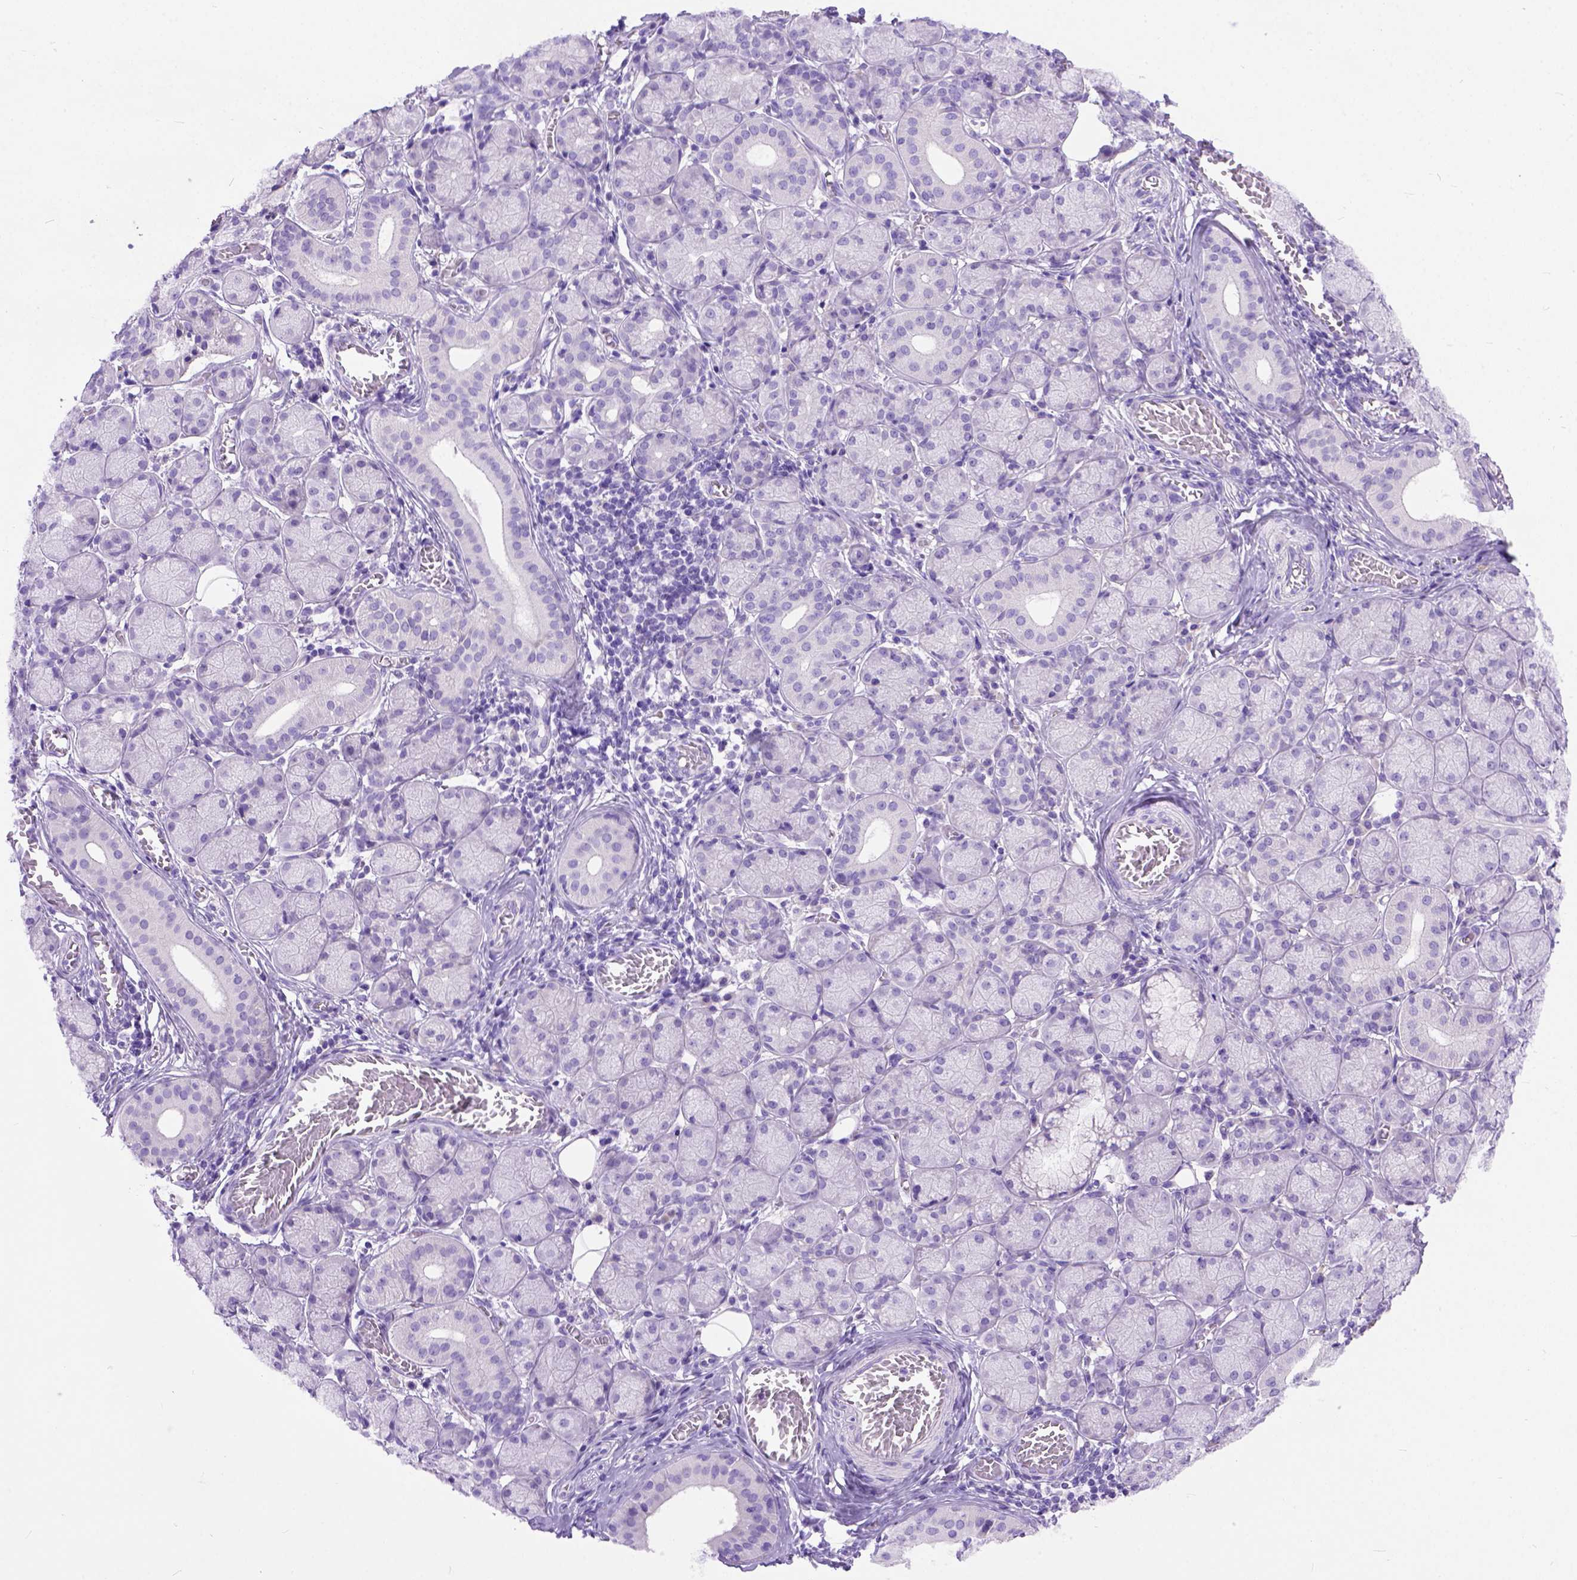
{"staining": {"intensity": "negative", "quantity": "none", "location": "none"}, "tissue": "salivary gland", "cell_type": "Glandular cells", "image_type": "normal", "snomed": [{"axis": "morphology", "description": "Normal tissue, NOS"}, {"axis": "topography", "description": "Salivary gland"}, {"axis": "topography", "description": "Peripheral nerve tissue"}], "caption": "Benign salivary gland was stained to show a protein in brown. There is no significant positivity in glandular cells.", "gene": "ODAD3", "patient": {"sex": "female", "age": 24}}